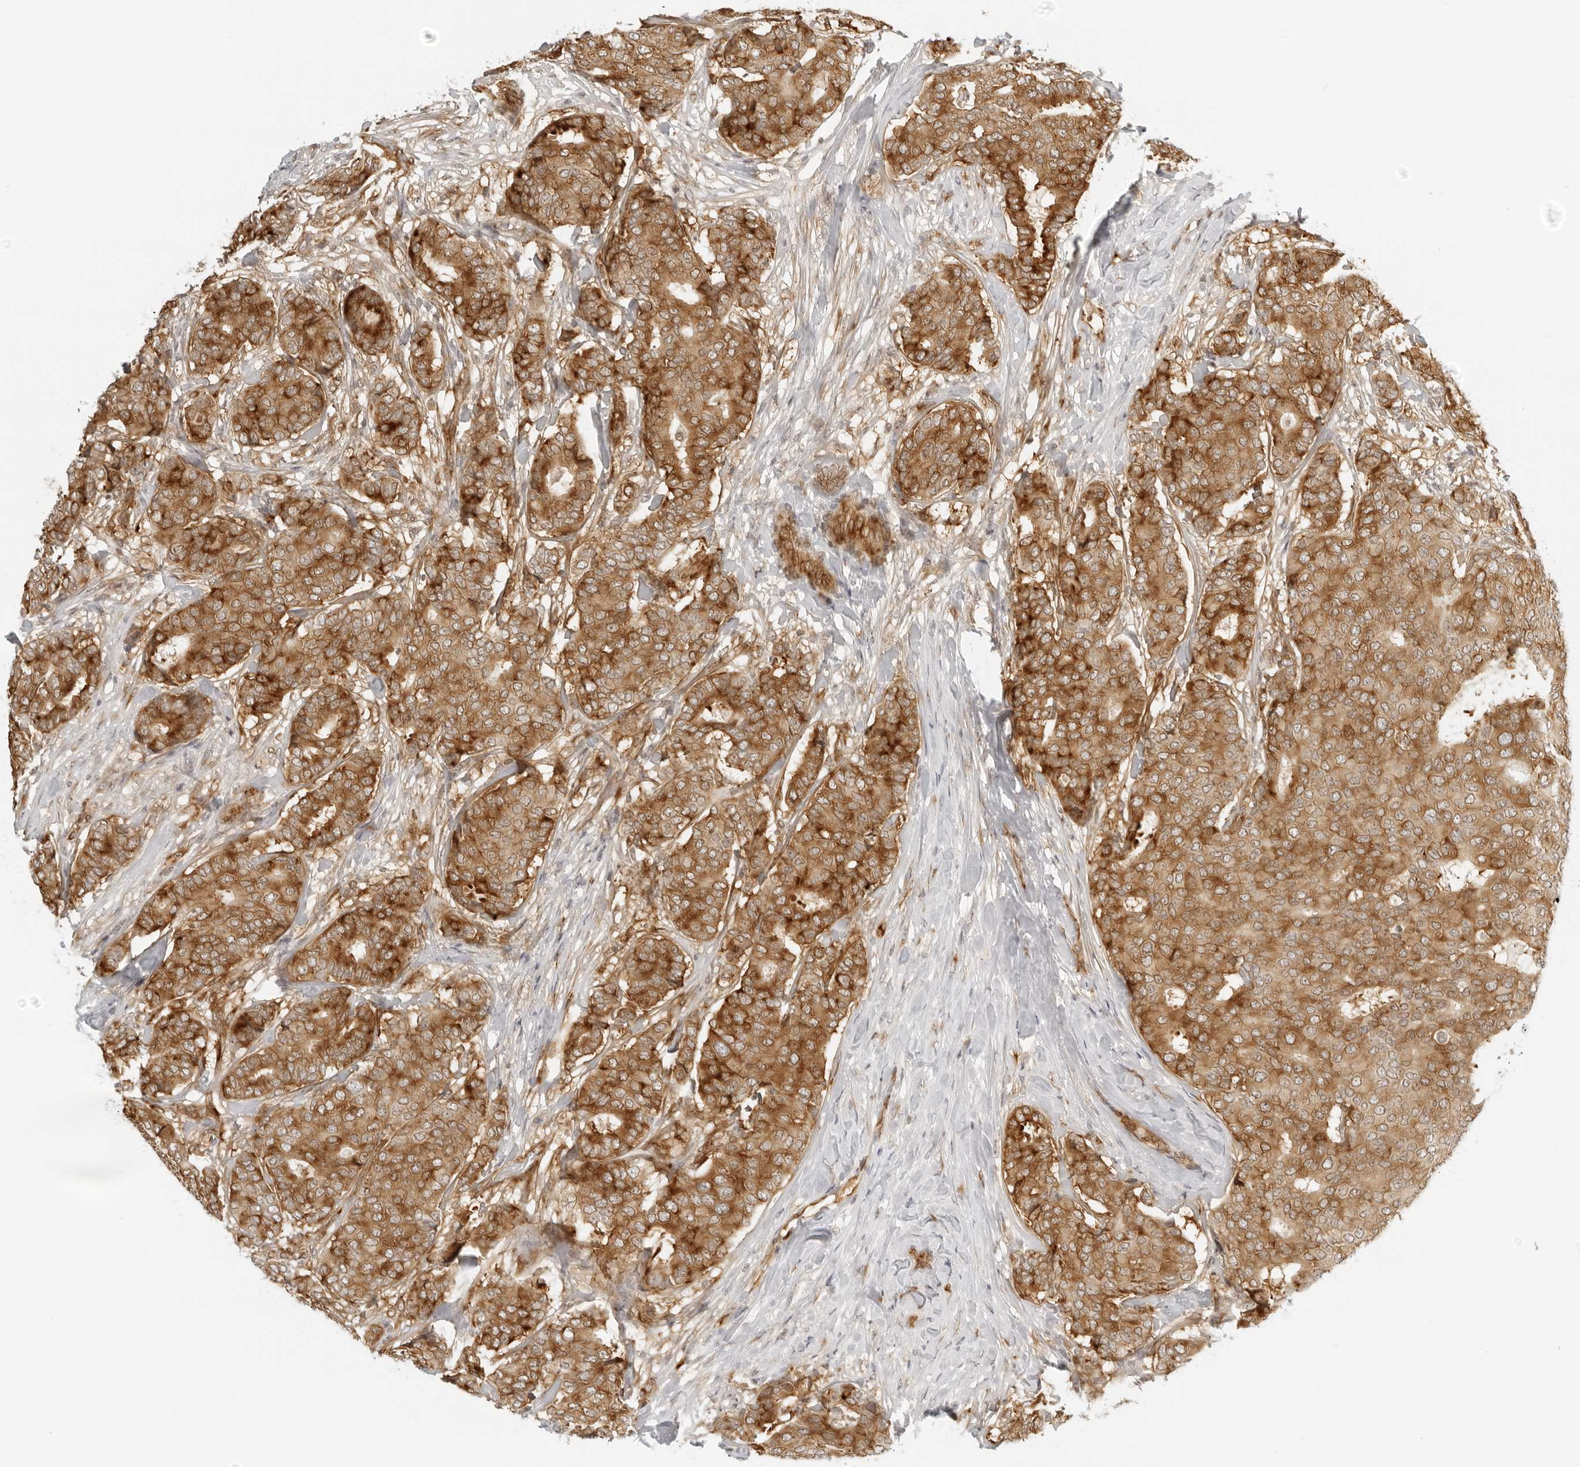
{"staining": {"intensity": "strong", "quantity": ">75%", "location": "cytoplasmic/membranous"}, "tissue": "breast cancer", "cell_type": "Tumor cells", "image_type": "cancer", "snomed": [{"axis": "morphology", "description": "Duct carcinoma"}, {"axis": "topography", "description": "Breast"}], "caption": "There is high levels of strong cytoplasmic/membranous positivity in tumor cells of breast cancer (infiltrating ductal carcinoma), as demonstrated by immunohistochemical staining (brown color).", "gene": "EIF4G1", "patient": {"sex": "female", "age": 75}}